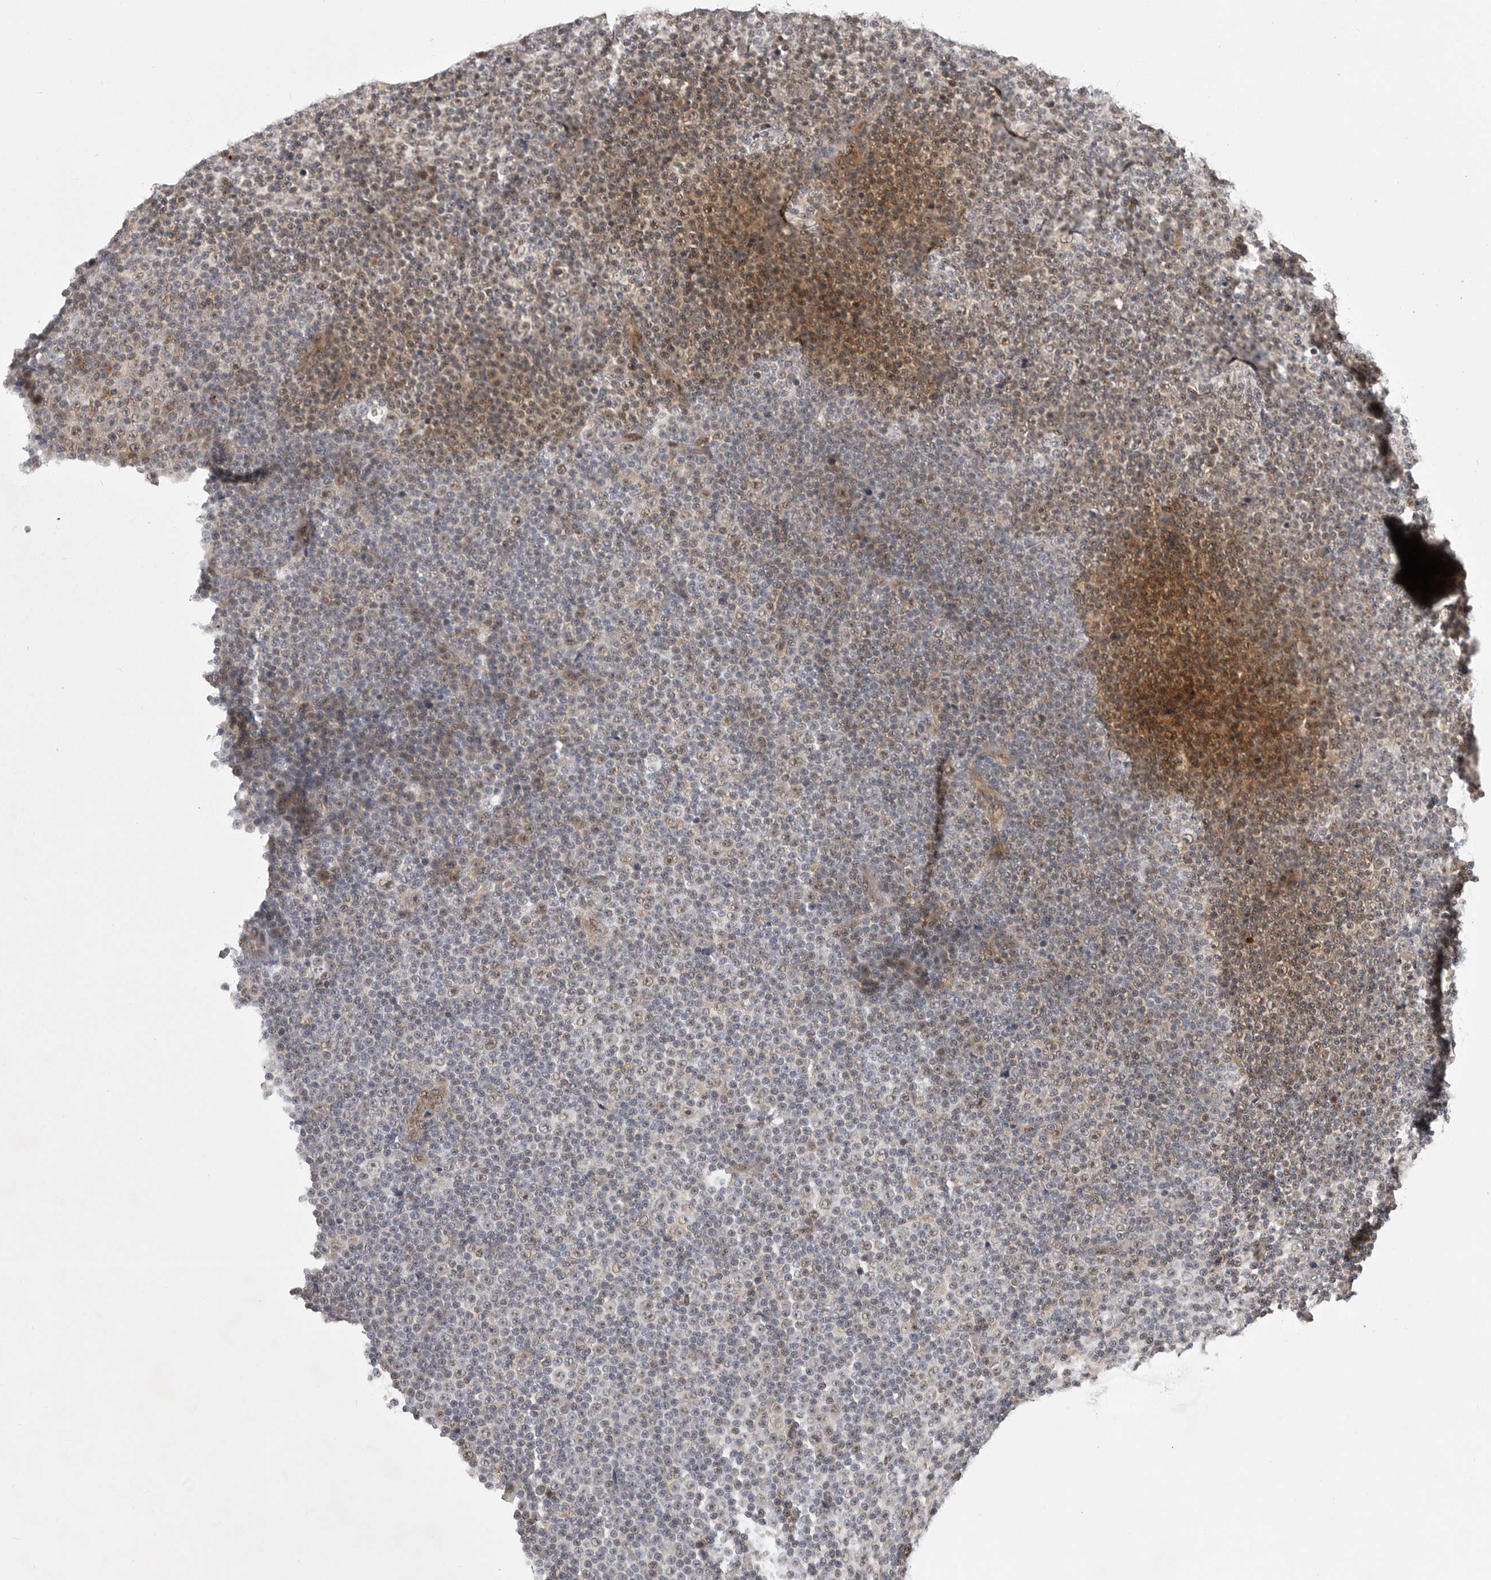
{"staining": {"intensity": "moderate", "quantity": "25%-75%", "location": "nuclear"}, "tissue": "lymphoma", "cell_type": "Tumor cells", "image_type": "cancer", "snomed": [{"axis": "morphology", "description": "Malignant lymphoma, non-Hodgkin's type, Low grade"}, {"axis": "topography", "description": "Lymph node"}], "caption": "Immunohistochemistry (IHC) of human malignant lymphoma, non-Hodgkin's type (low-grade) demonstrates medium levels of moderate nuclear positivity in about 25%-75% of tumor cells.", "gene": "POLE2", "patient": {"sex": "female", "age": 67}}